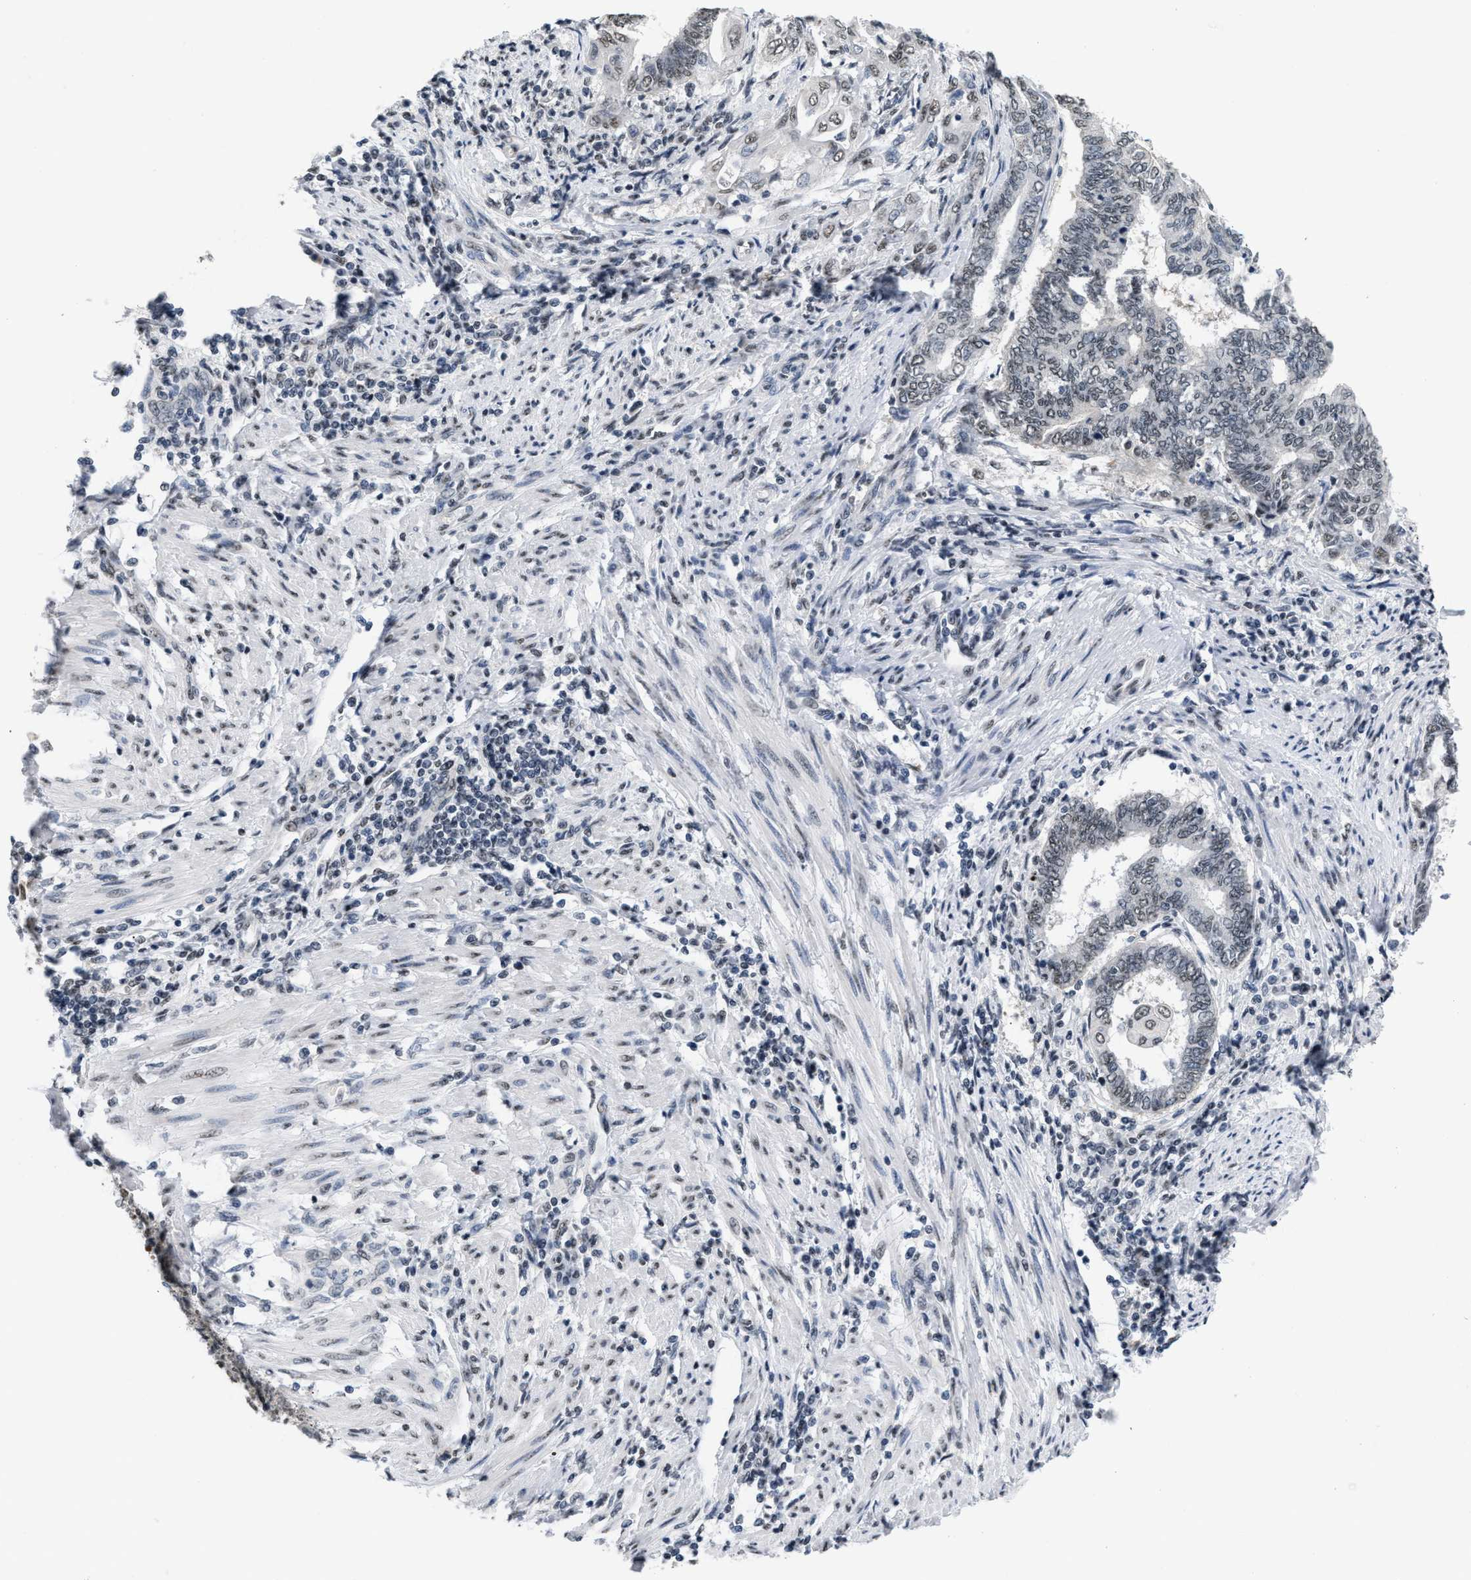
{"staining": {"intensity": "negative", "quantity": "none", "location": "none"}, "tissue": "endometrial cancer", "cell_type": "Tumor cells", "image_type": "cancer", "snomed": [{"axis": "morphology", "description": "Adenocarcinoma, NOS"}, {"axis": "topography", "description": "Uterus"}, {"axis": "topography", "description": "Endometrium"}], "caption": "Tumor cells are negative for brown protein staining in endometrial cancer (adenocarcinoma).", "gene": "RAF1", "patient": {"sex": "female", "age": 70}}